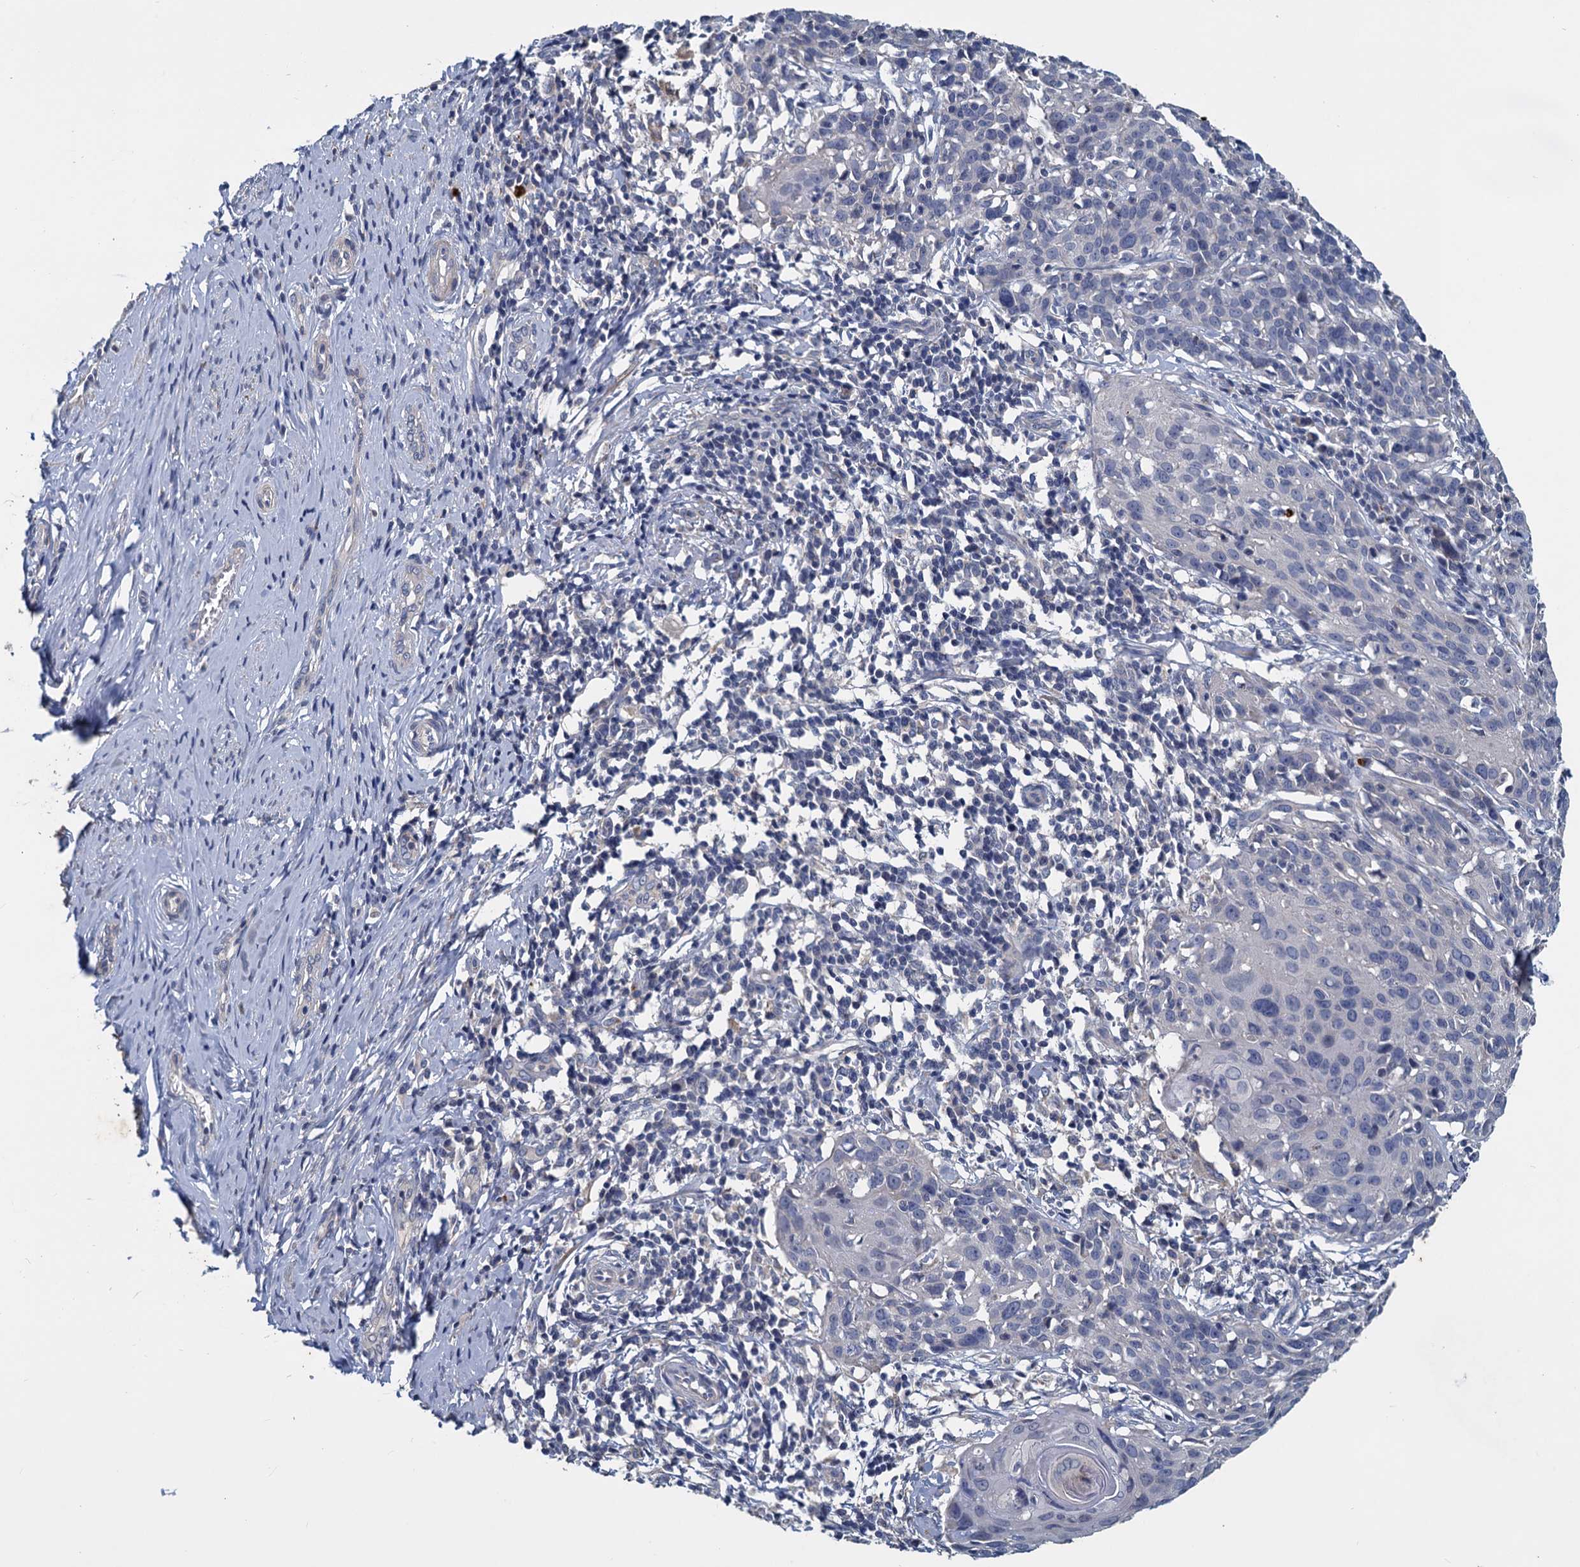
{"staining": {"intensity": "negative", "quantity": "none", "location": "none"}, "tissue": "cervical cancer", "cell_type": "Tumor cells", "image_type": "cancer", "snomed": [{"axis": "morphology", "description": "Squamous cell carcinoma, NOS"}, {"axis": "topography", "description": "Cervix"}], "caption": "Micrograph shows no protein expression in tumor cells of cervical squamous cell carcinoma tissue.", "gene": "SLC2A7", "patient": {"sex": "female", "age": 50}}